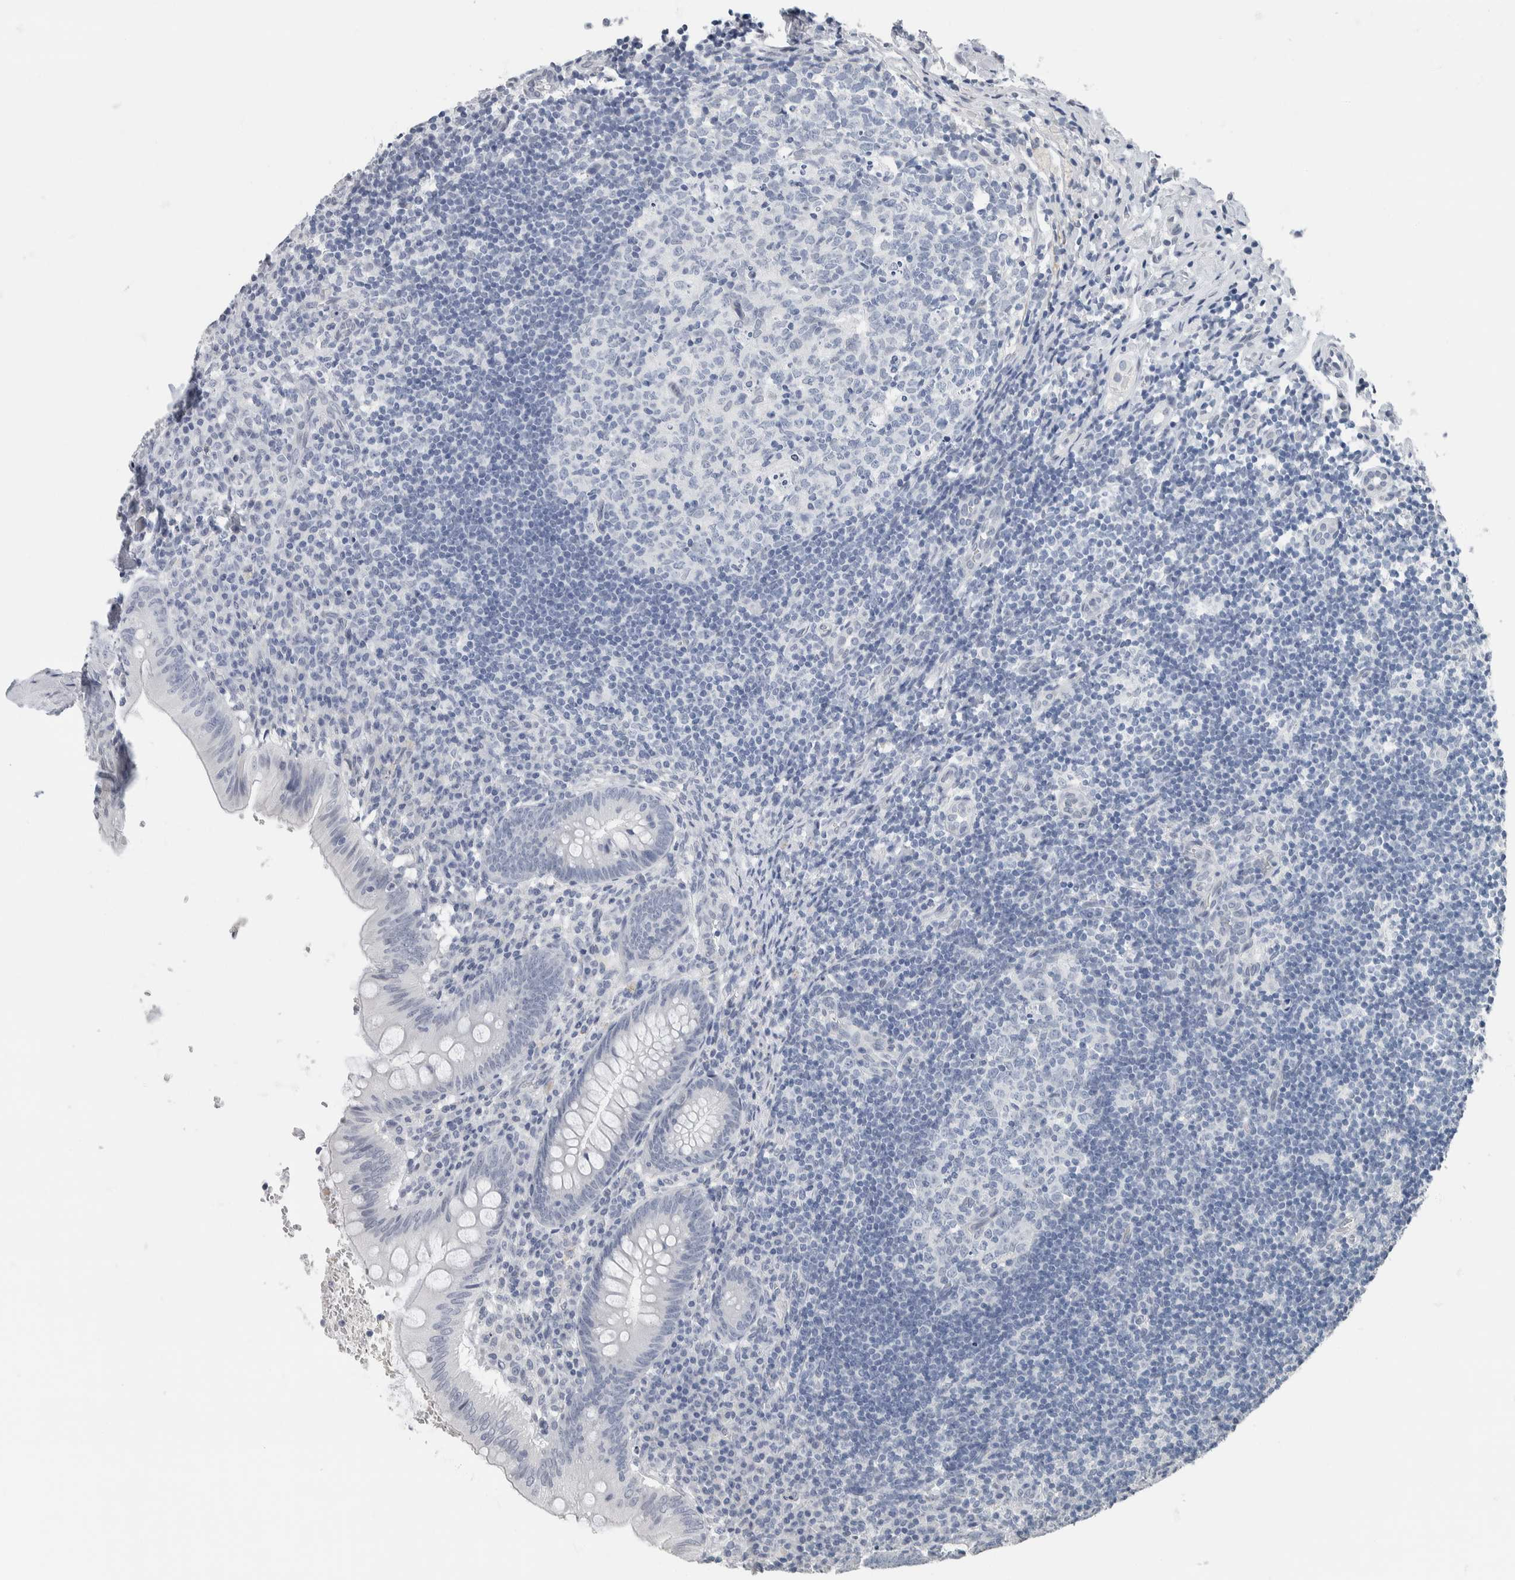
{"staining": {"intensity": "negative", "quantity": "none", "location": "none"}, "tissue": "appendix", "cell_type": "Glandular cells", "image_type": "normal", "snomed": [{"axis": "morphology", "description": "Normal tissue, NOS"}, {"axis": "topography", "description": "Appendix"}], "caption": "Glandular cells are negative for protein expression in unremarkable human appendix. The staining is performed using DAB brown chromogen with nuclei counter-stained in using hematoxylin.", "gene": "NEFM", "patient": {"sex": "male", "age": 8}}